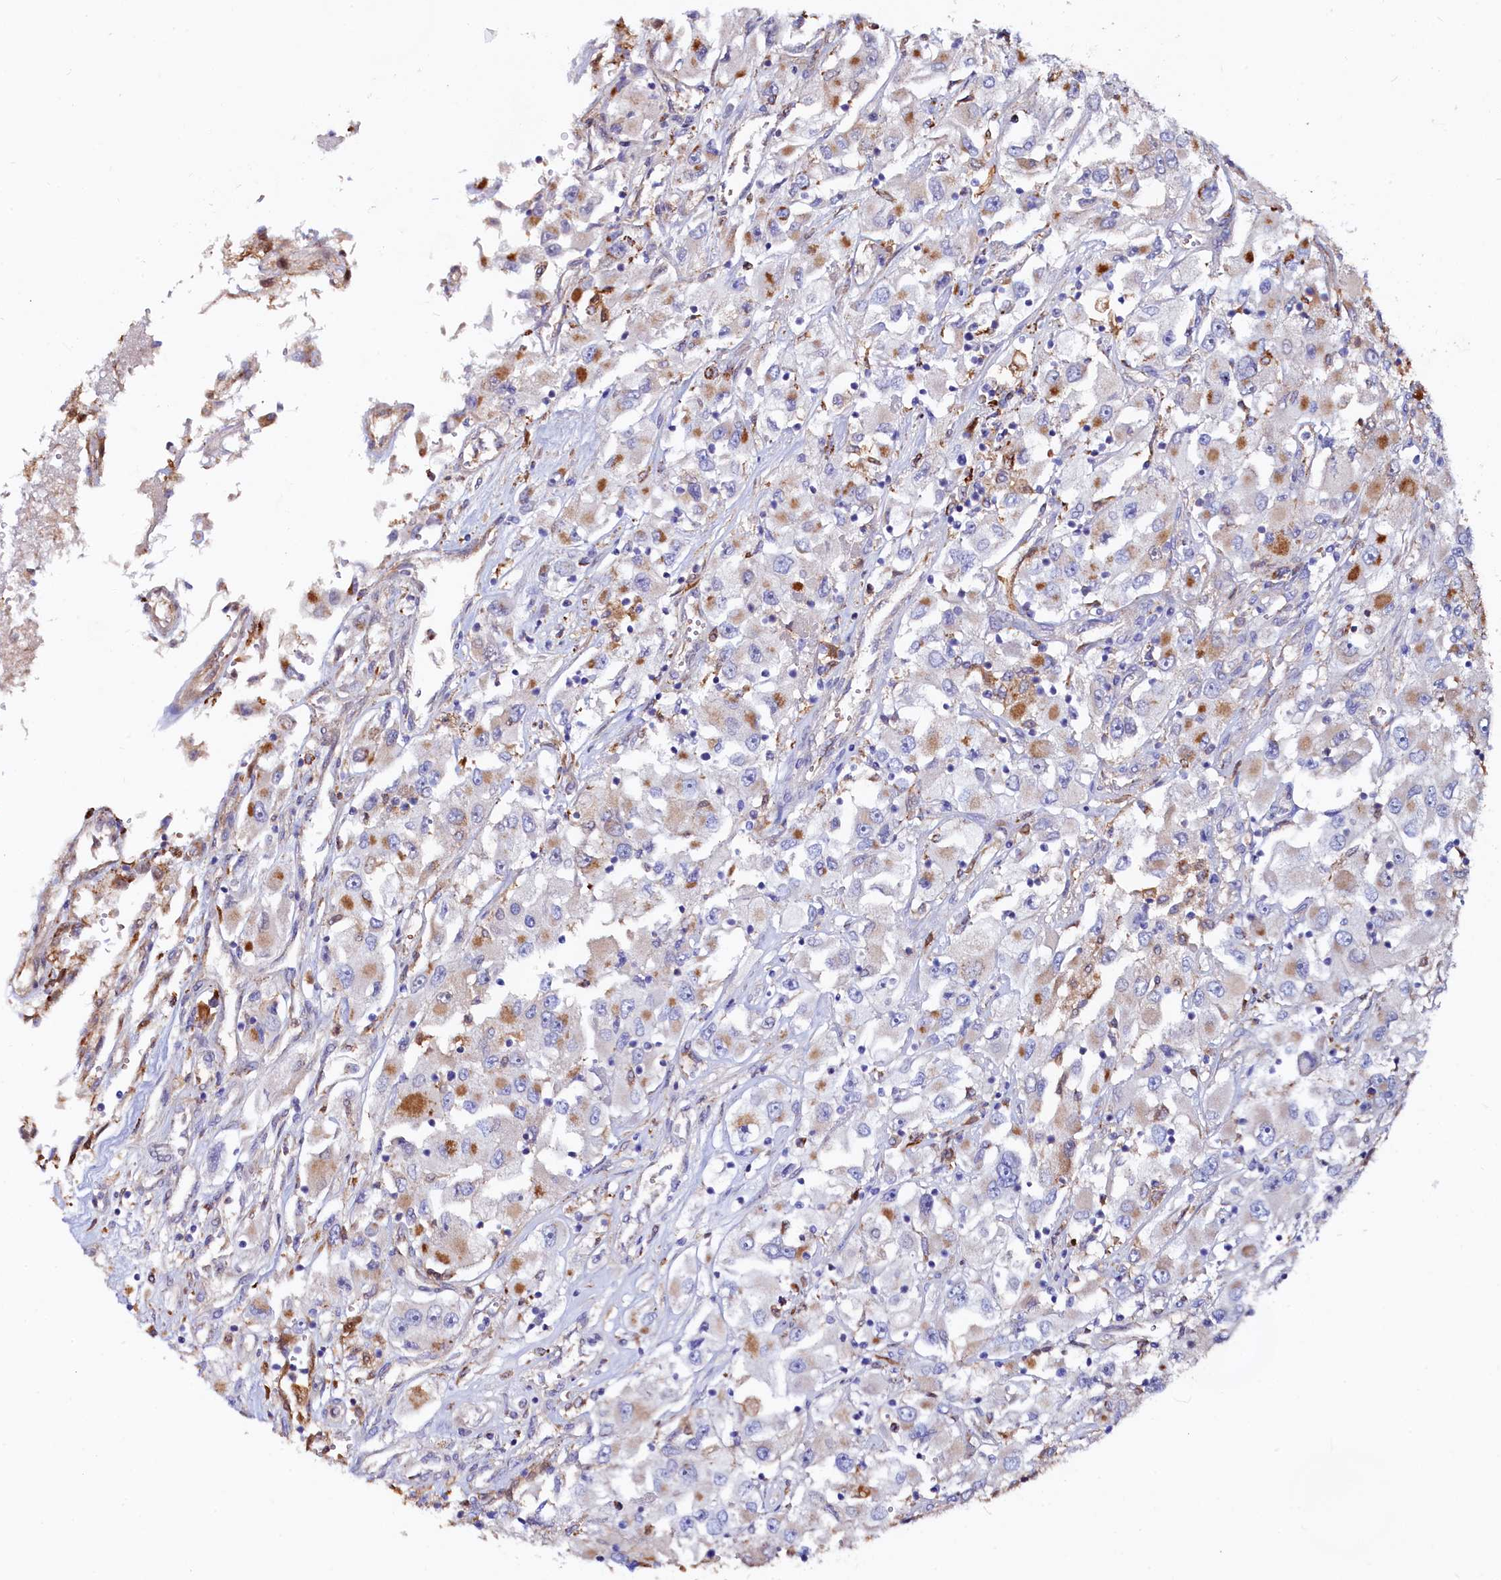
{"staining": {"intensity": "moderate", "quantity": "<25%", "location": "cytoplasmic/membranous"}, "tissue": "renal cancer", "cell_type": "Tumor cells", "image_type": "cancer", "snomed": [{"axis": "morphology", "description": "Adenocarcinoma, NOS"}, {"axis": "topography", "description": "Kidney"}], "caption": "Protein analysis of renal adenocarcinoma tissue reveals moderate cytoplasmic/membranous expression in about <25% of tumor cells.", "gene": "ASTE1", "patient": {"sex": "female", "age": 52}}